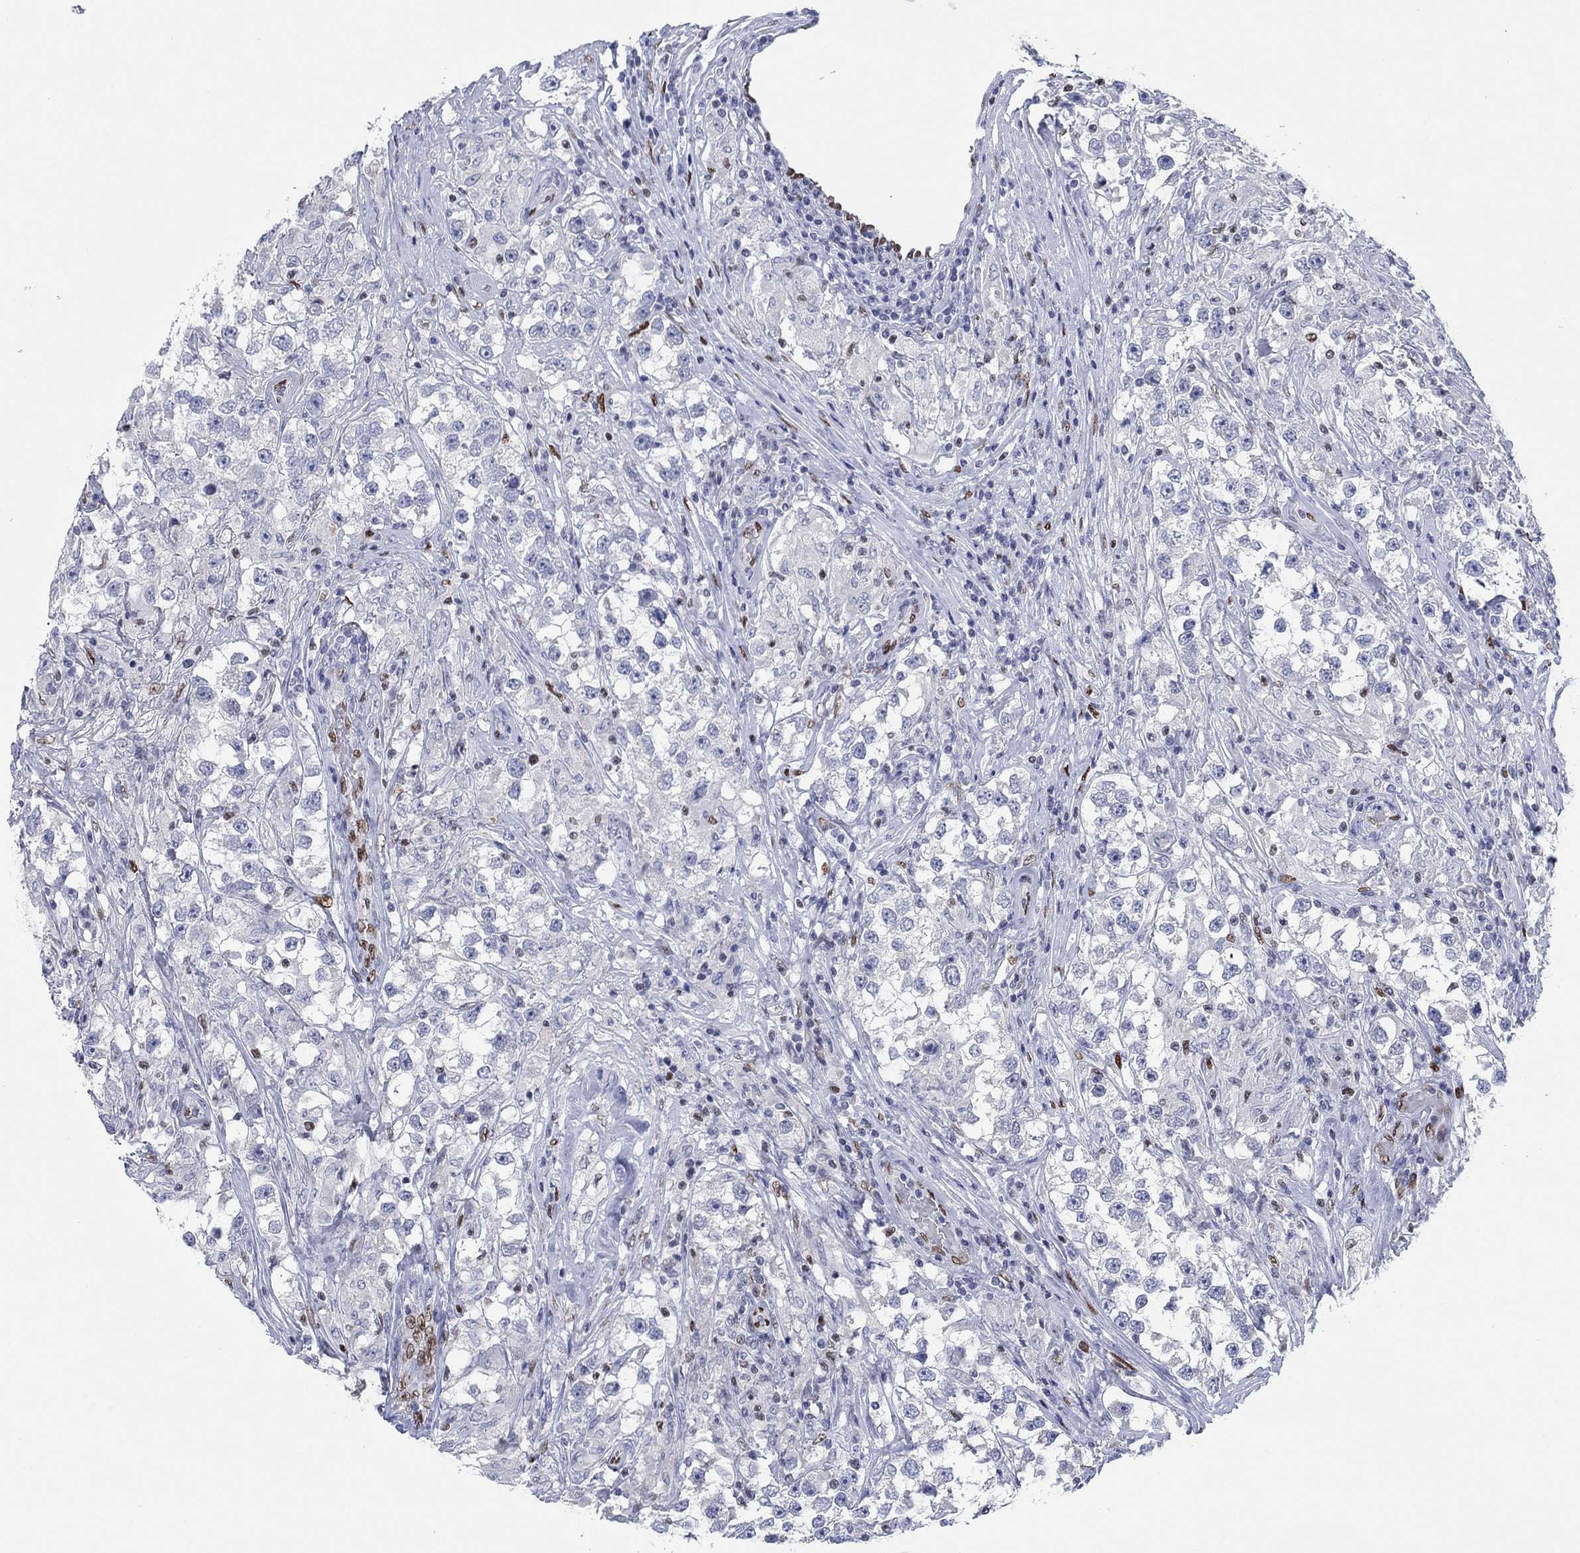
{"staining": {"intensity": "negative", "quantity": "none", "location": "none"}, "tissue": "testis cancer", "cell_type": "Tumor cells", "image_type": "cancer", "snomed": [{"axis": "morphology", "description": "Seminoma, NOS"}, {"axis": "topography", "description": "Testis"}], "caption": "A histopathology image of testis seminoma stained for a protein exhibits no brown staining in tumor cells. Brightfield microscopy of immunohistochemistry (IHC) stained with DAB (3,3'-diaminobenzidine) (brown) and hematoxylin (blue), captured at high magnification.", "gene": "ZEB1", "patient": {"sex": "male", "age": 46}}